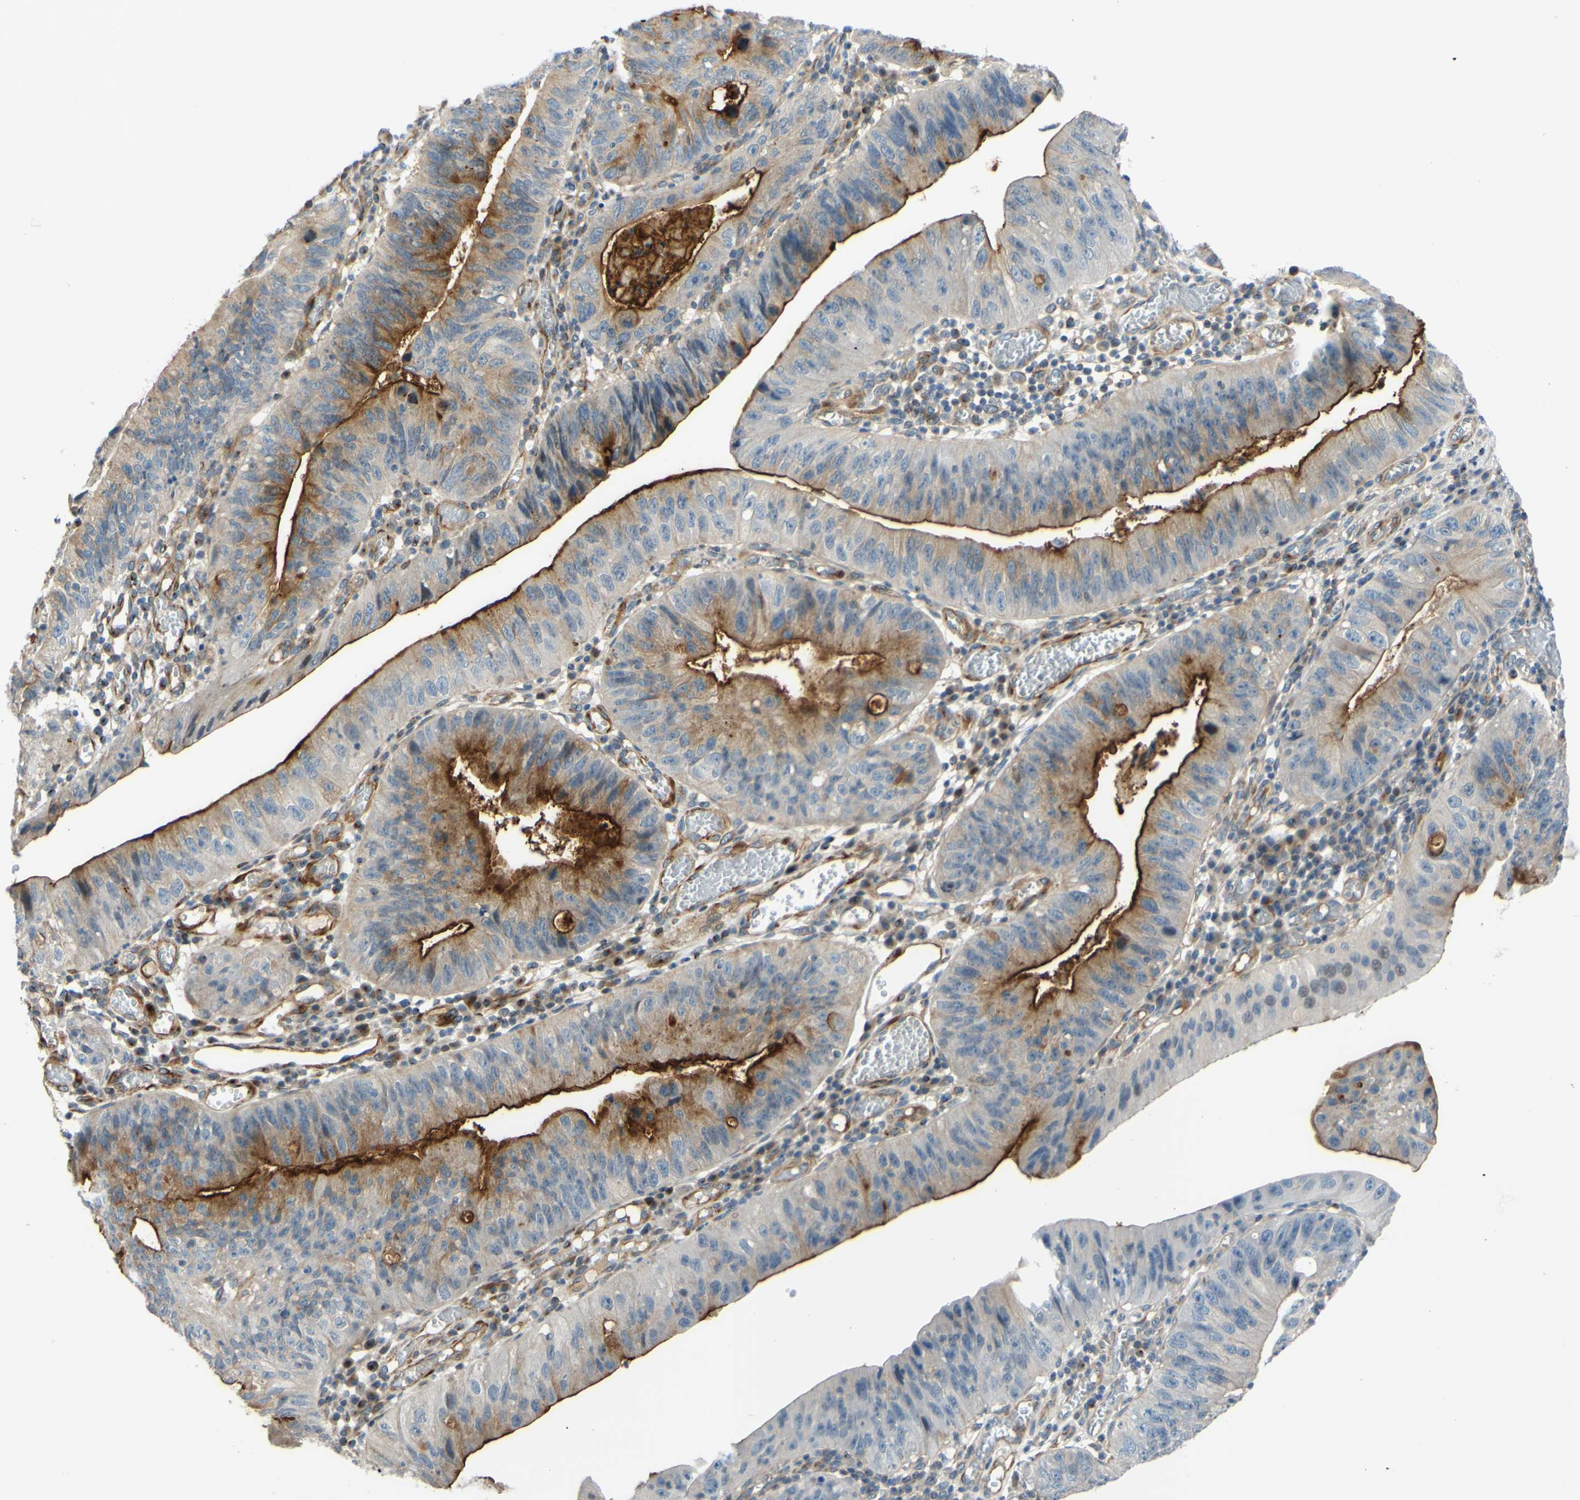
{"staining": {"intensity": "moderate", "quantity": "25%-75%", "location": "cytoplasmic/membranous"}, "tissue": "stomach cancer", "cell_type": "Tumor cells", "image_type": "cancer", "snomed": [{"axis": "morphology", "description": "Adenocarcinoma, NOS"}, {"axis": "topography", "description": "Stomach"}], "caption": "Adenocarcinoma (stomach) stained with a brown dye demonstrates moderate cytoplasmic/membranous positive expression in about 25%-75% of tumor cells.", "gene": "ARHGAP1", "patient": {"sex": "male", "age": 59}}